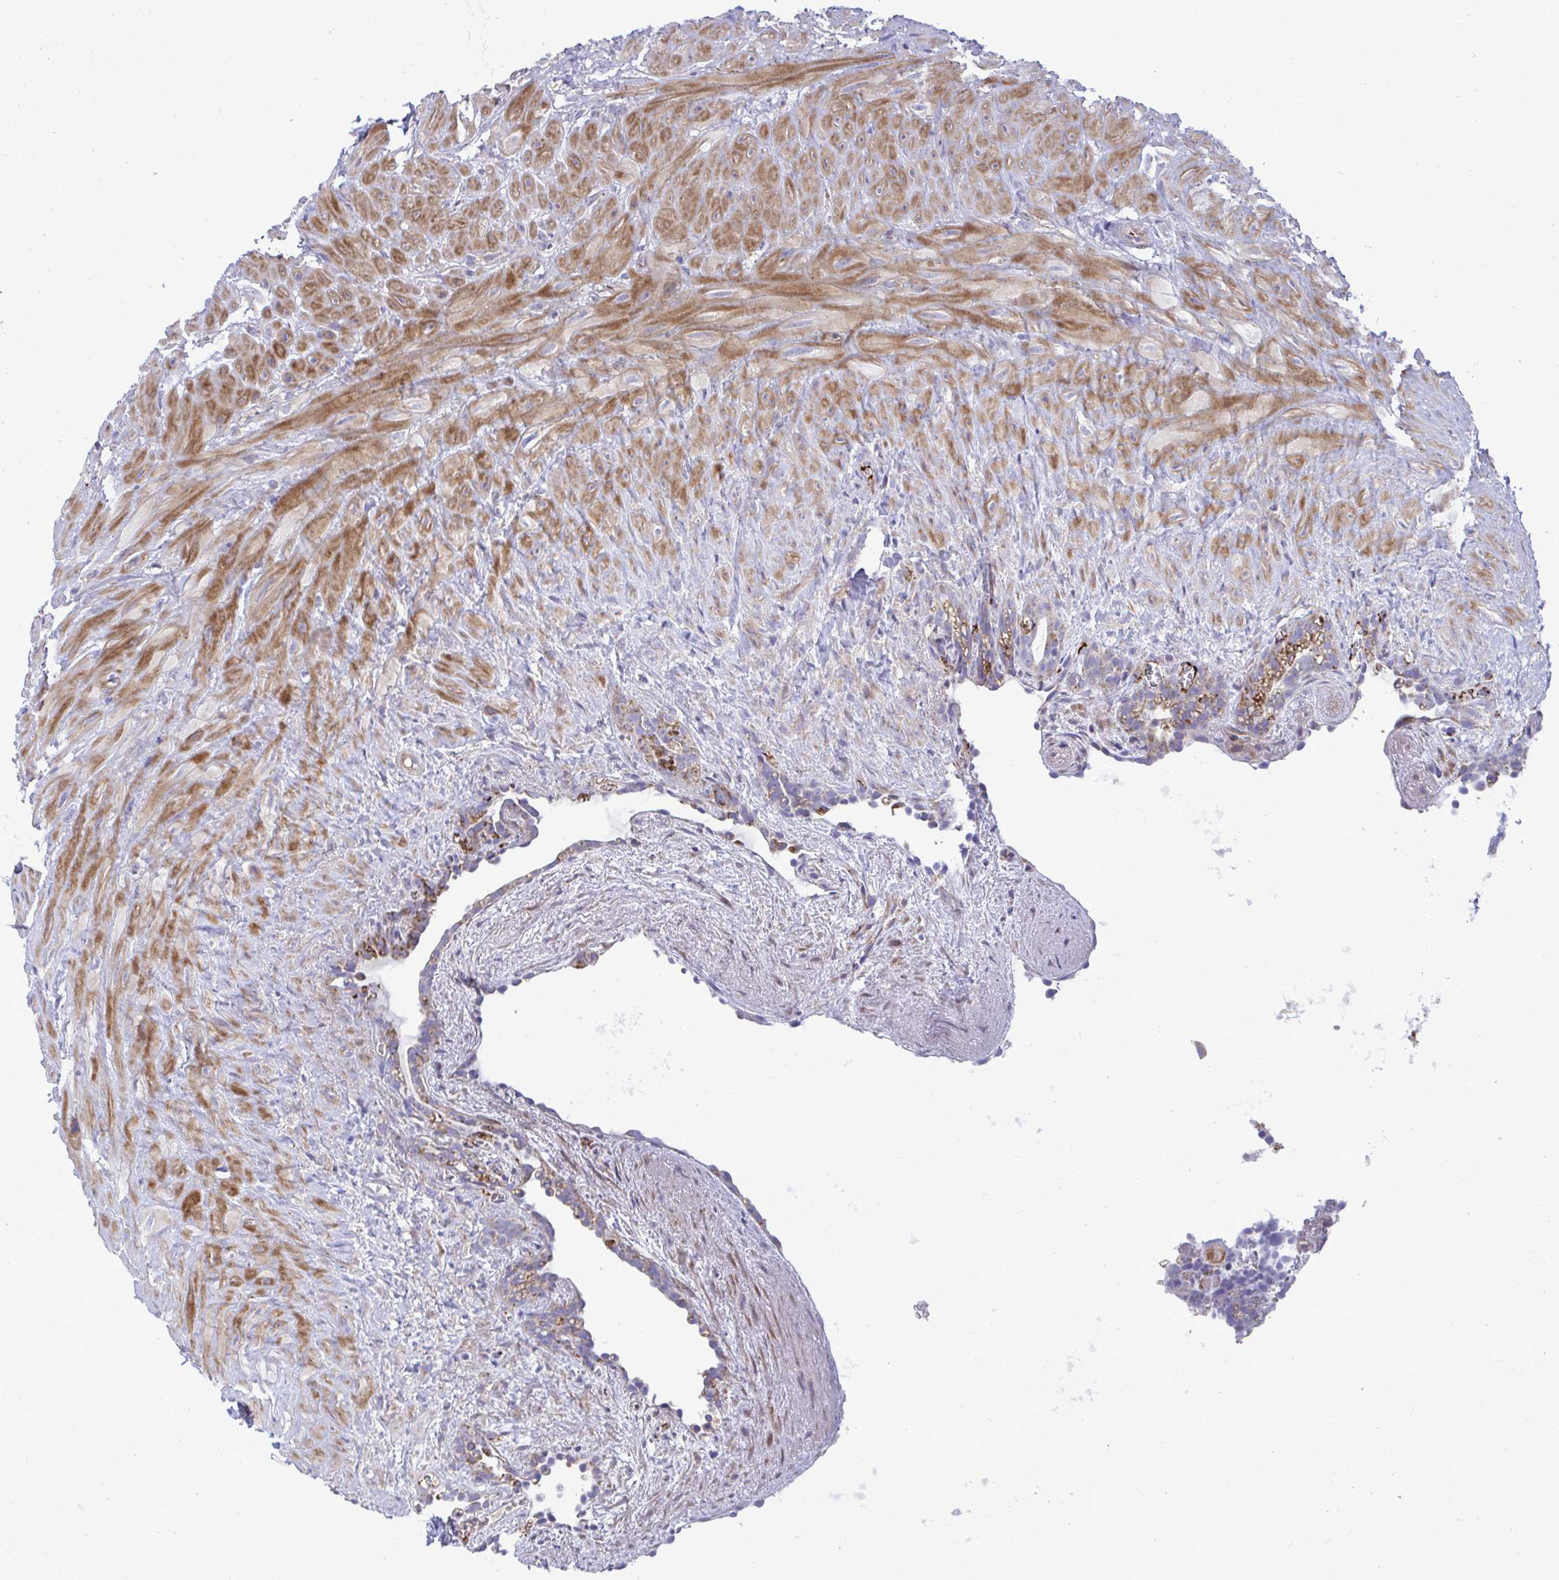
{"staining": {"intensity": "moderate", "quantity": "25%-75%", "location": "cytoplasmic/membranous"}, "tissue": "seminal vesicle", "cell_type": "Glandular cells", "image_type": "normal", "snomed": [{"axis": "morphology", "description": "Normal tissue, NOS"}, {"axis": "topography", "description": "Seminal veicle"}], "caption": "High-magnification brightfield microscopy of normal seminal vesicle stained with DAB (3,3'-diaminobenzidine) (brown) and counterstained with hematoxylin (blue). glandular cells exhibit moderate cytoplasmic/membranous positivity is identified in about25%-75% of cells.", "gene": "MRPS16", "patient": {"sex": "male", "age": 76}}